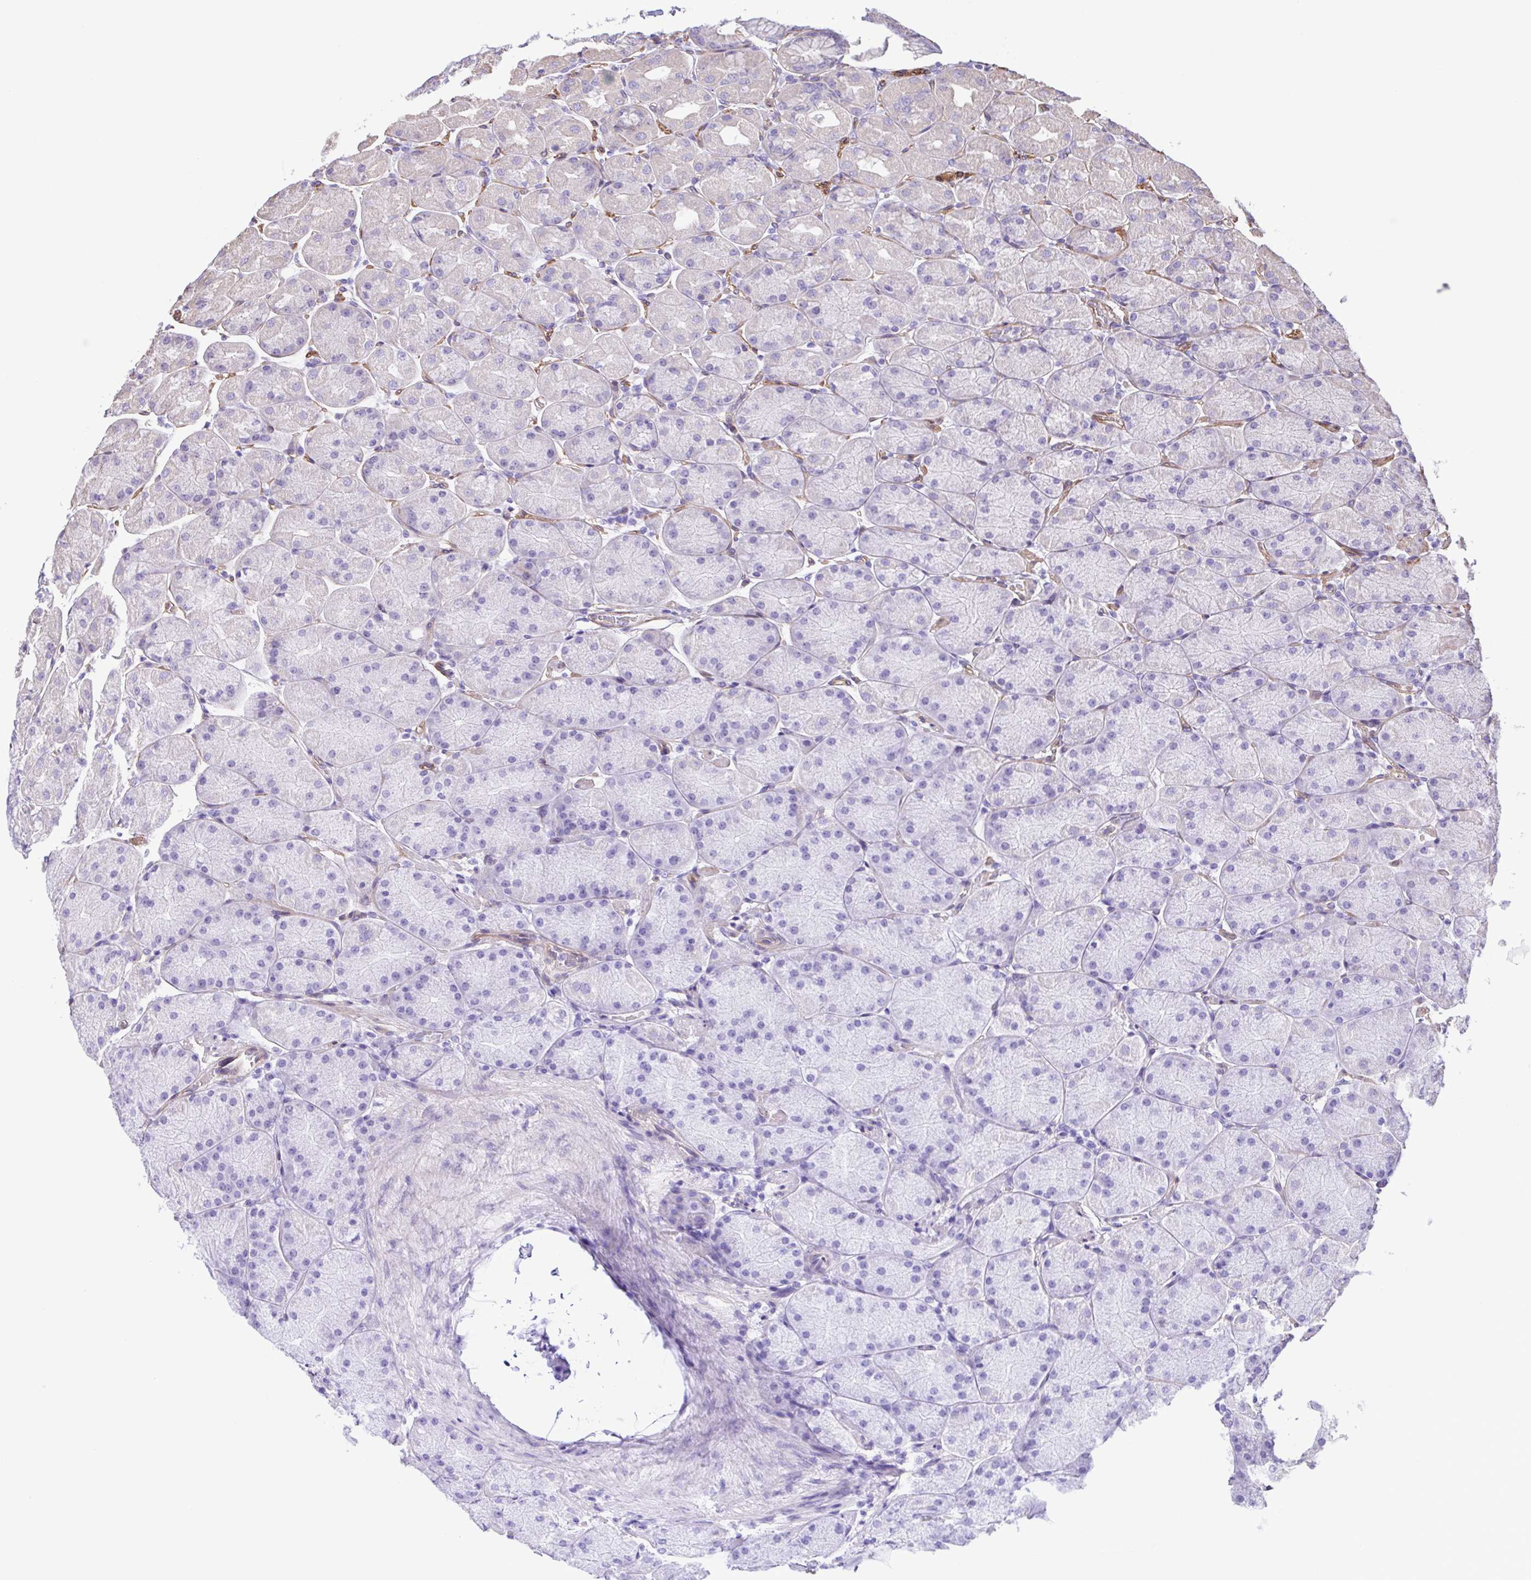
{"staining": {"intensity": "negative", "quantity": "none", "location": "none"}, "tissue": "stomach", "cell_type": "Glandular cells", "image_type": "normal", "snomed": [{"axis": "morphology", "description": "Normal tissue, NOS"}, {"axis": "topography", "description": "Stomach, upper"}], "caption": "Image shows no protein staining in glandular cells of normal stomach. The staining is performed using DAB brown chromogen with nuclei counter-stained in using hematoxylin.", "gene": "FLT1", "patient": {"sex": "female", "age": 56}}